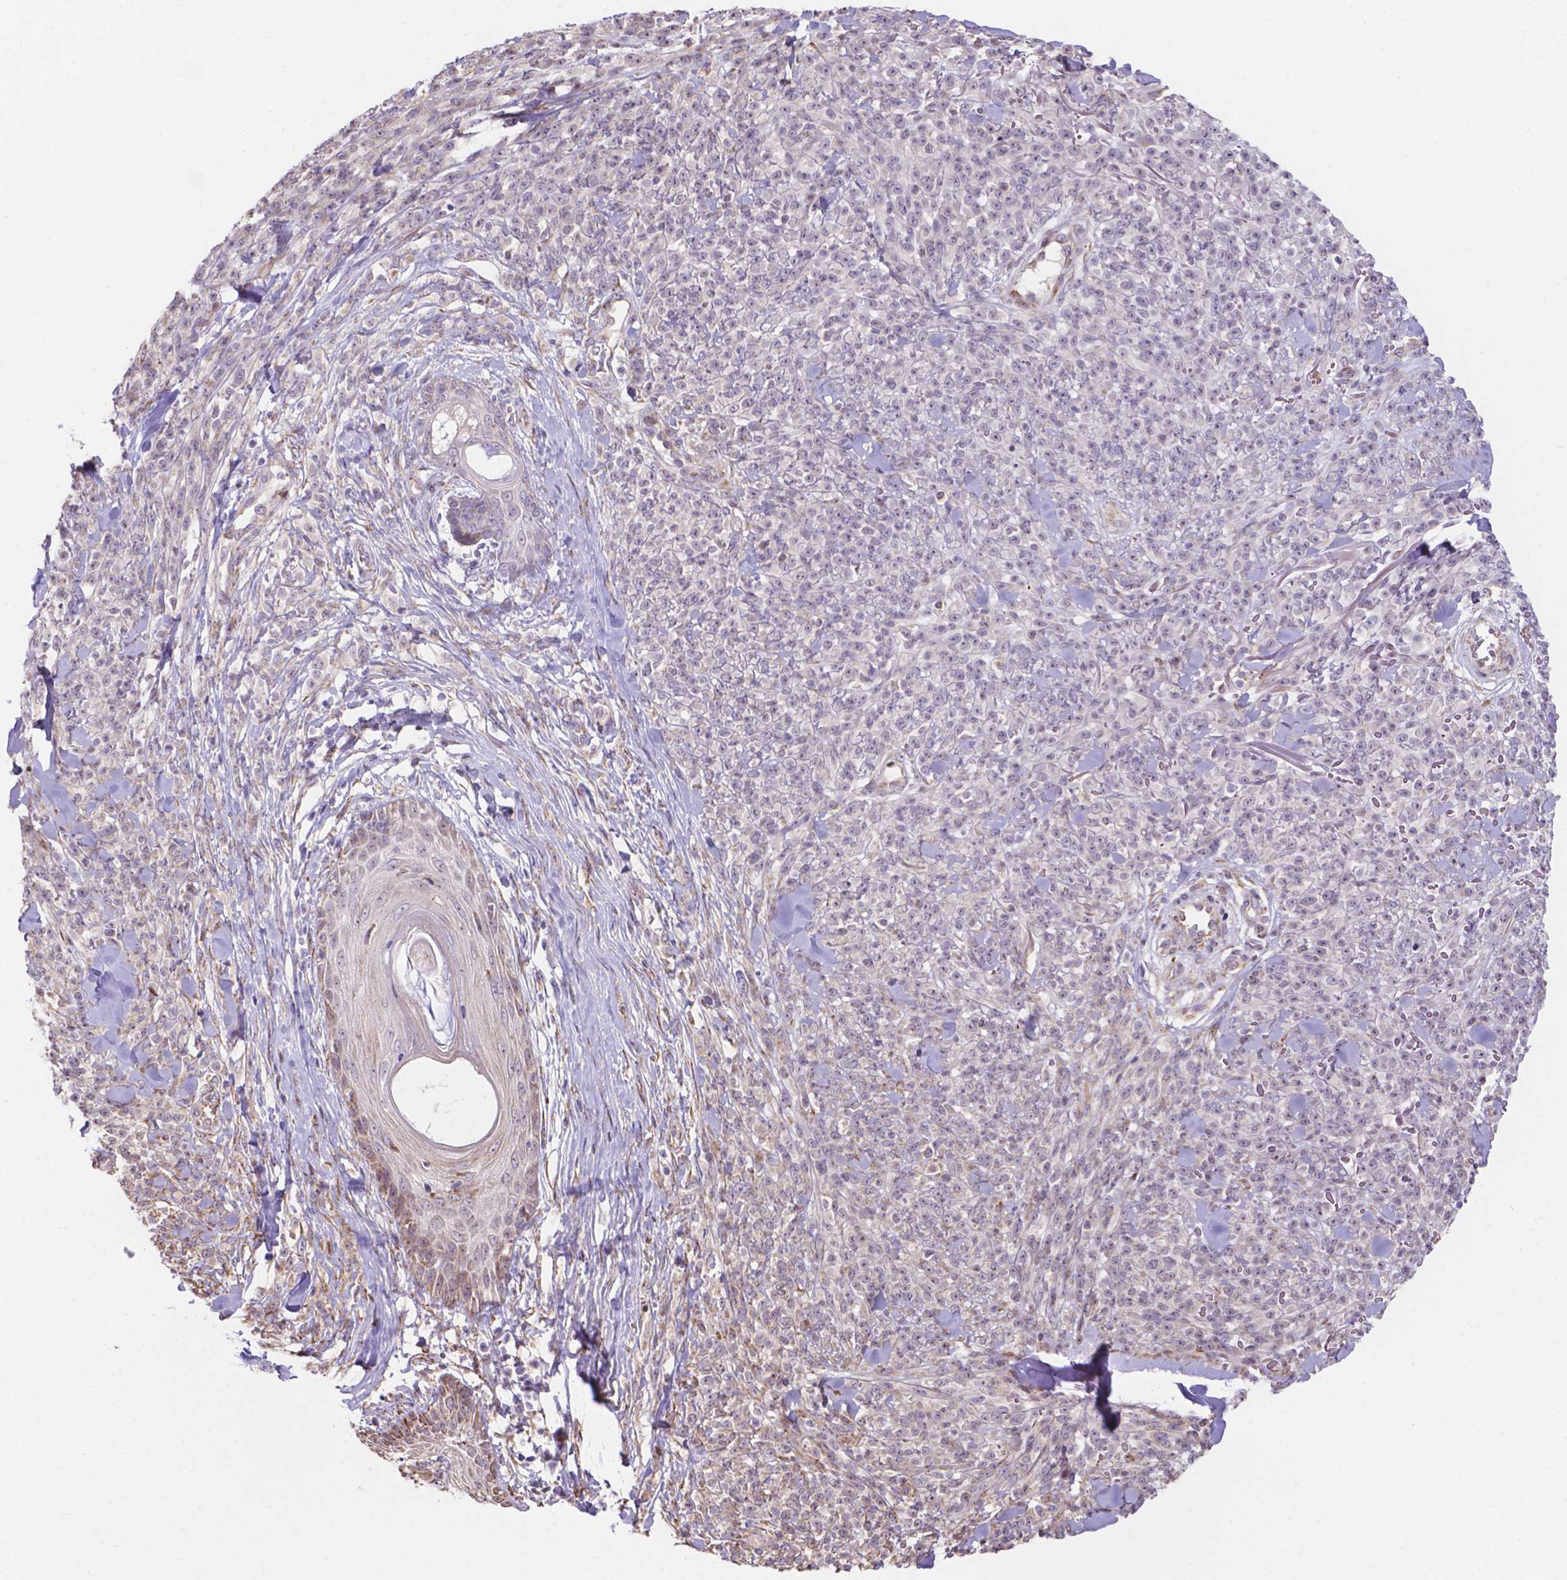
{"staining": {"intensity": "negative", "quantity": "none", "location": "none"}, "tissue": "melanoma", "cell_type": "Tumor cells", "image_type": "cancer", "snomed": [{"axis": "morphology", "description": "Malignant melanoma, NOS"}, {"axis": "topography", "description": "Skin"}, {"axis": "topography", "description": "Skin of trunk"}], "caption": "Immunohistochemistry (IHC) of melanoma exhibits no positivity in tumor cells.", "gene": "IPO11", "patient": {"sex": "male", "age": 74}}